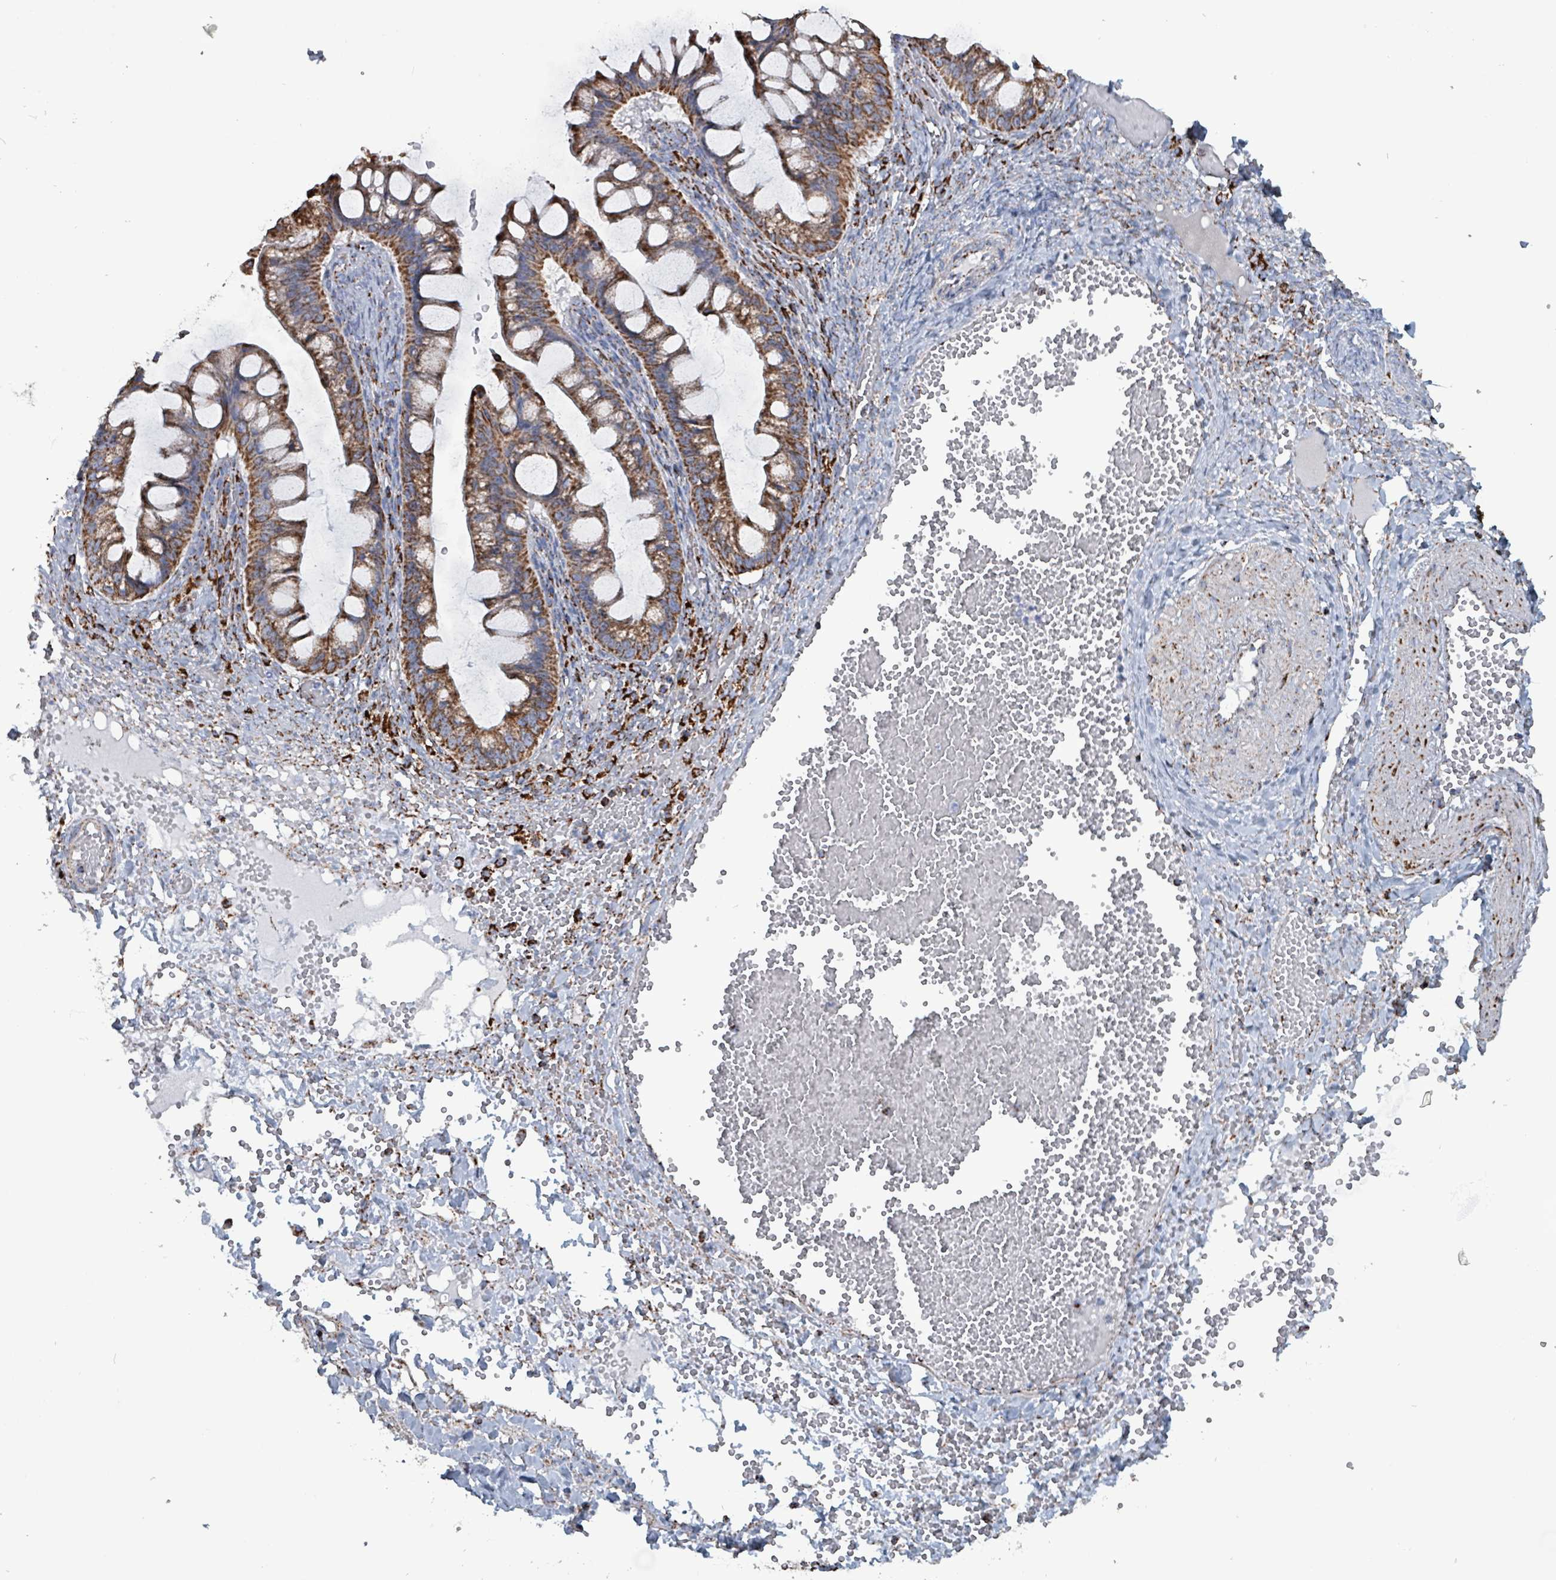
{"staining": {"intensity": "strong", "quantity": ">75%", "location": "cytoplasmic/membranous"}, "tissue": "ovarian cancer", "cell_type": "Tumor cells", "image_type": "cancer", "snomed": [{"axis": "morphology", "description": "Cystadenocarcinoma, mucinous, NOS"}, {"axis": "topography", "description": "Ovary"}], "caption": "Immunohistochemical staining of human mucinous cystadenocarcinoma (ovarian) displays high levels of strong cytoplasmic/membranous positivity in about >75% of tumor cells.", "gene": "IDH3B", "patient": {"sex": "female", "age": 73}}